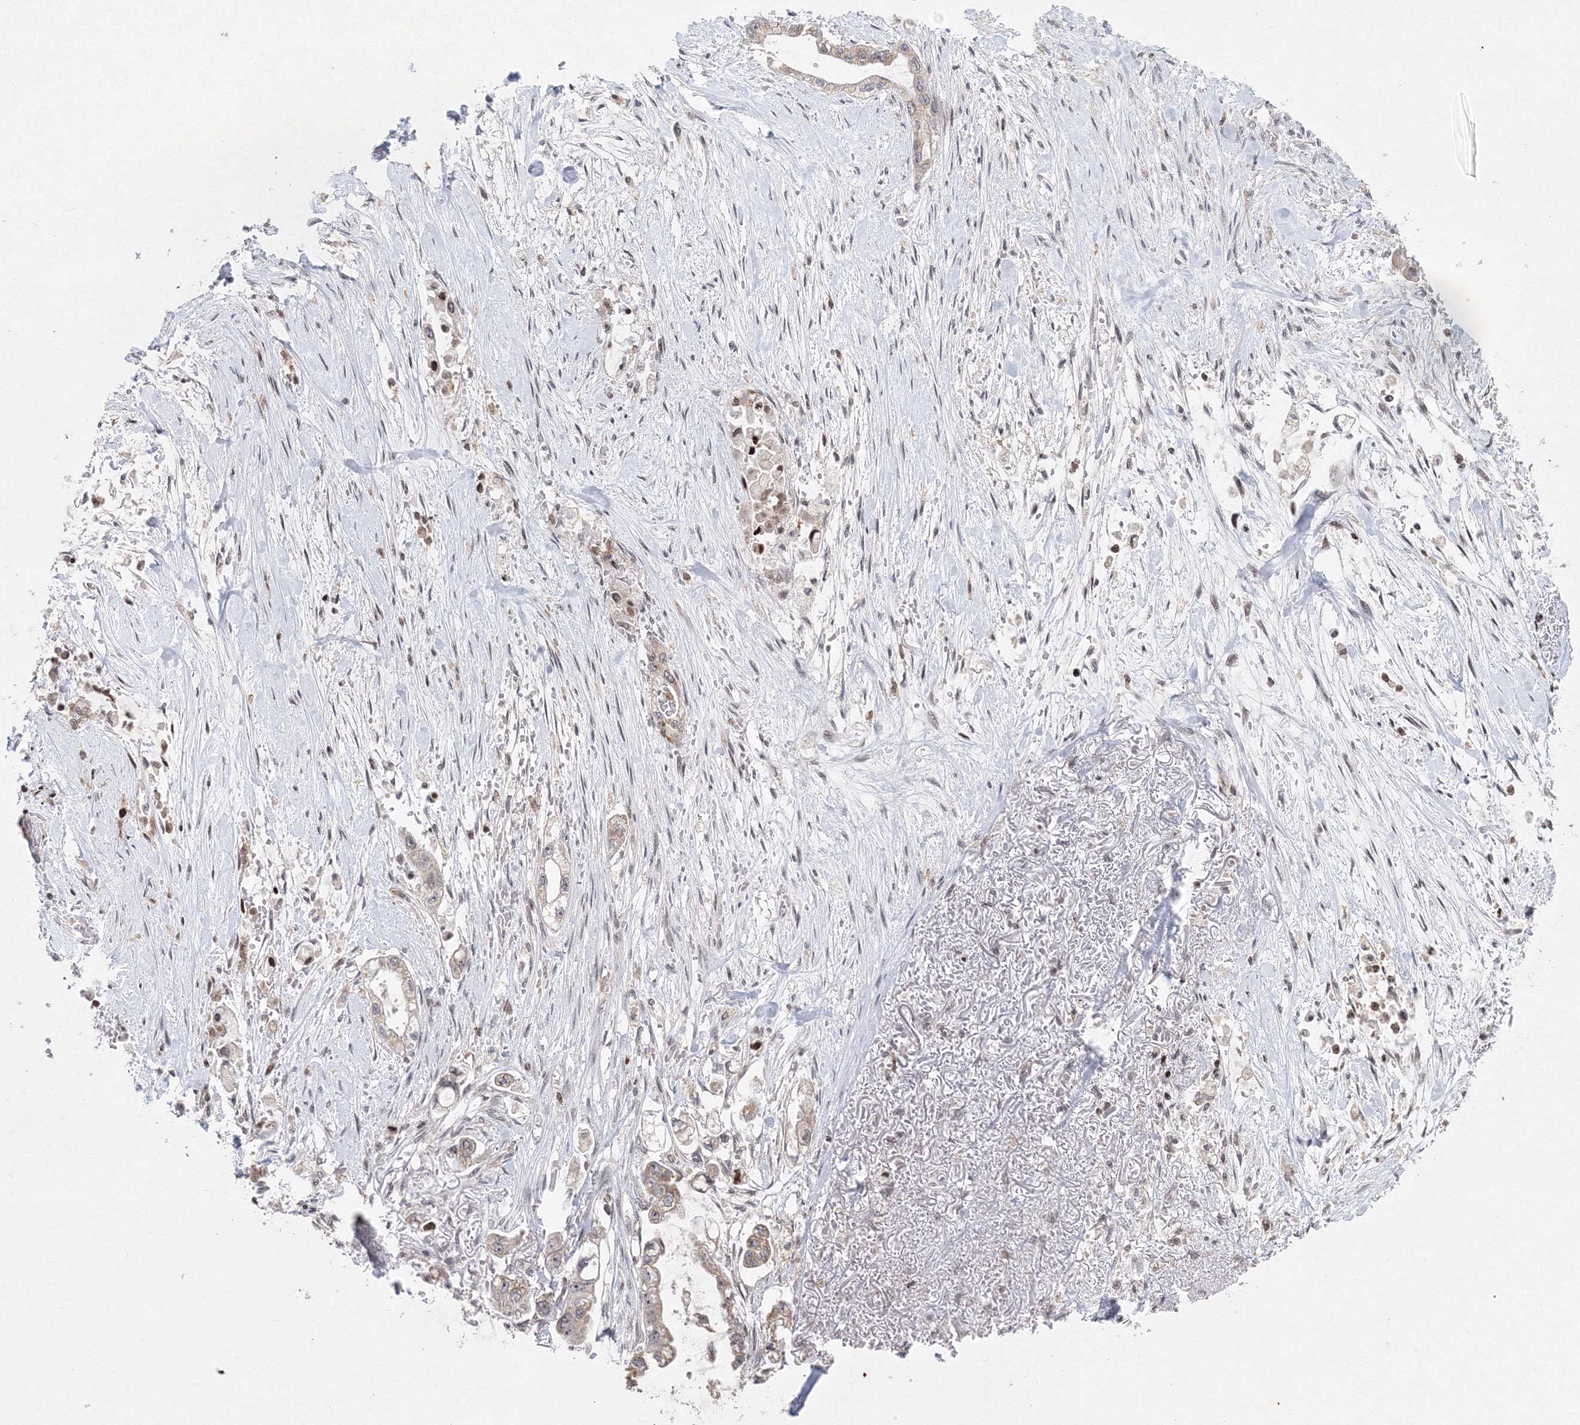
{"staining": {"intensity": "weak", "quantity": "25%-75%", "location": "cytoplasmic/membranous,nuclear"}, "tissue": "stomach cancer", "cell_type": "Tumor cells", "image_type": "cancer", "snomed": [{"axis": "morphology", "description": "Adenocarcinoma, NOS"}, {"axis": "topography", "description": "Stomach"}], "caption": "Approximately 25%-75% of tumor cells in human stomach adenocarcinoma reveal weak cytoplasmic/membranous and nuclear protein positivity as visualized by brown immunohistochemical staining.", "gene": "MKRN2", "patient": {"sex": "male", "age": 62}}